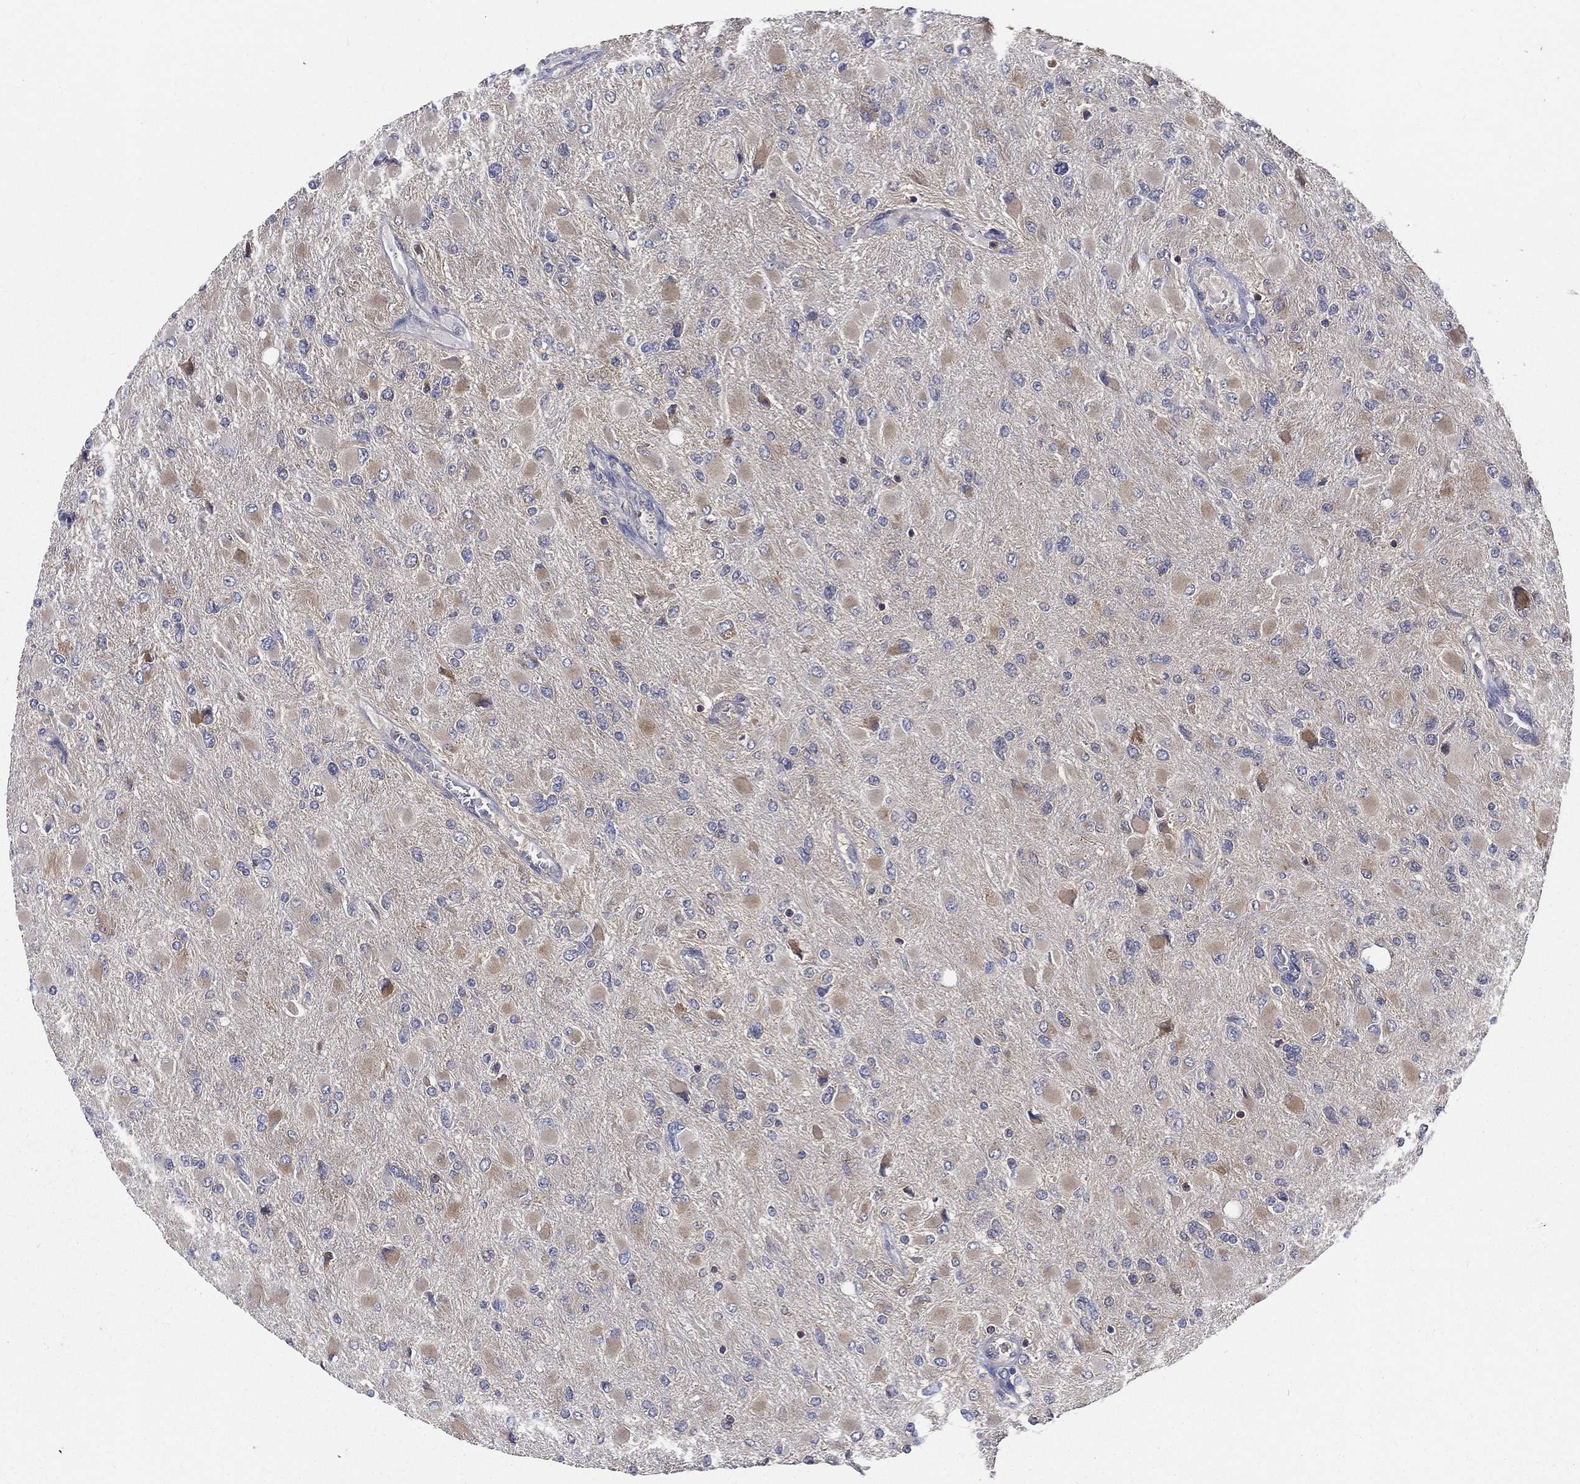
{"staining": {"intensity": "moderate", "quantity": "25%-75%", "location": "cytoplasmic/membranous"}, "tissue": "glioma", "cell_type": "Tumor cells", "image_type": "cancer", "snomed": [{"axis": "morphology", "description": "Glioma, malignant, High grade"}, {"axis": "topography", "description": "Cerebral cortex"}], "caption": "Immunohistochemical staining of human malignant high-grade glioma demonstrates medium levels of moderate cytoplasmic/membranous expression in approximately 25%-75% of tumor cells.", "gene": "SMPD3", "patient": {"sex": "female", "age": 36}}